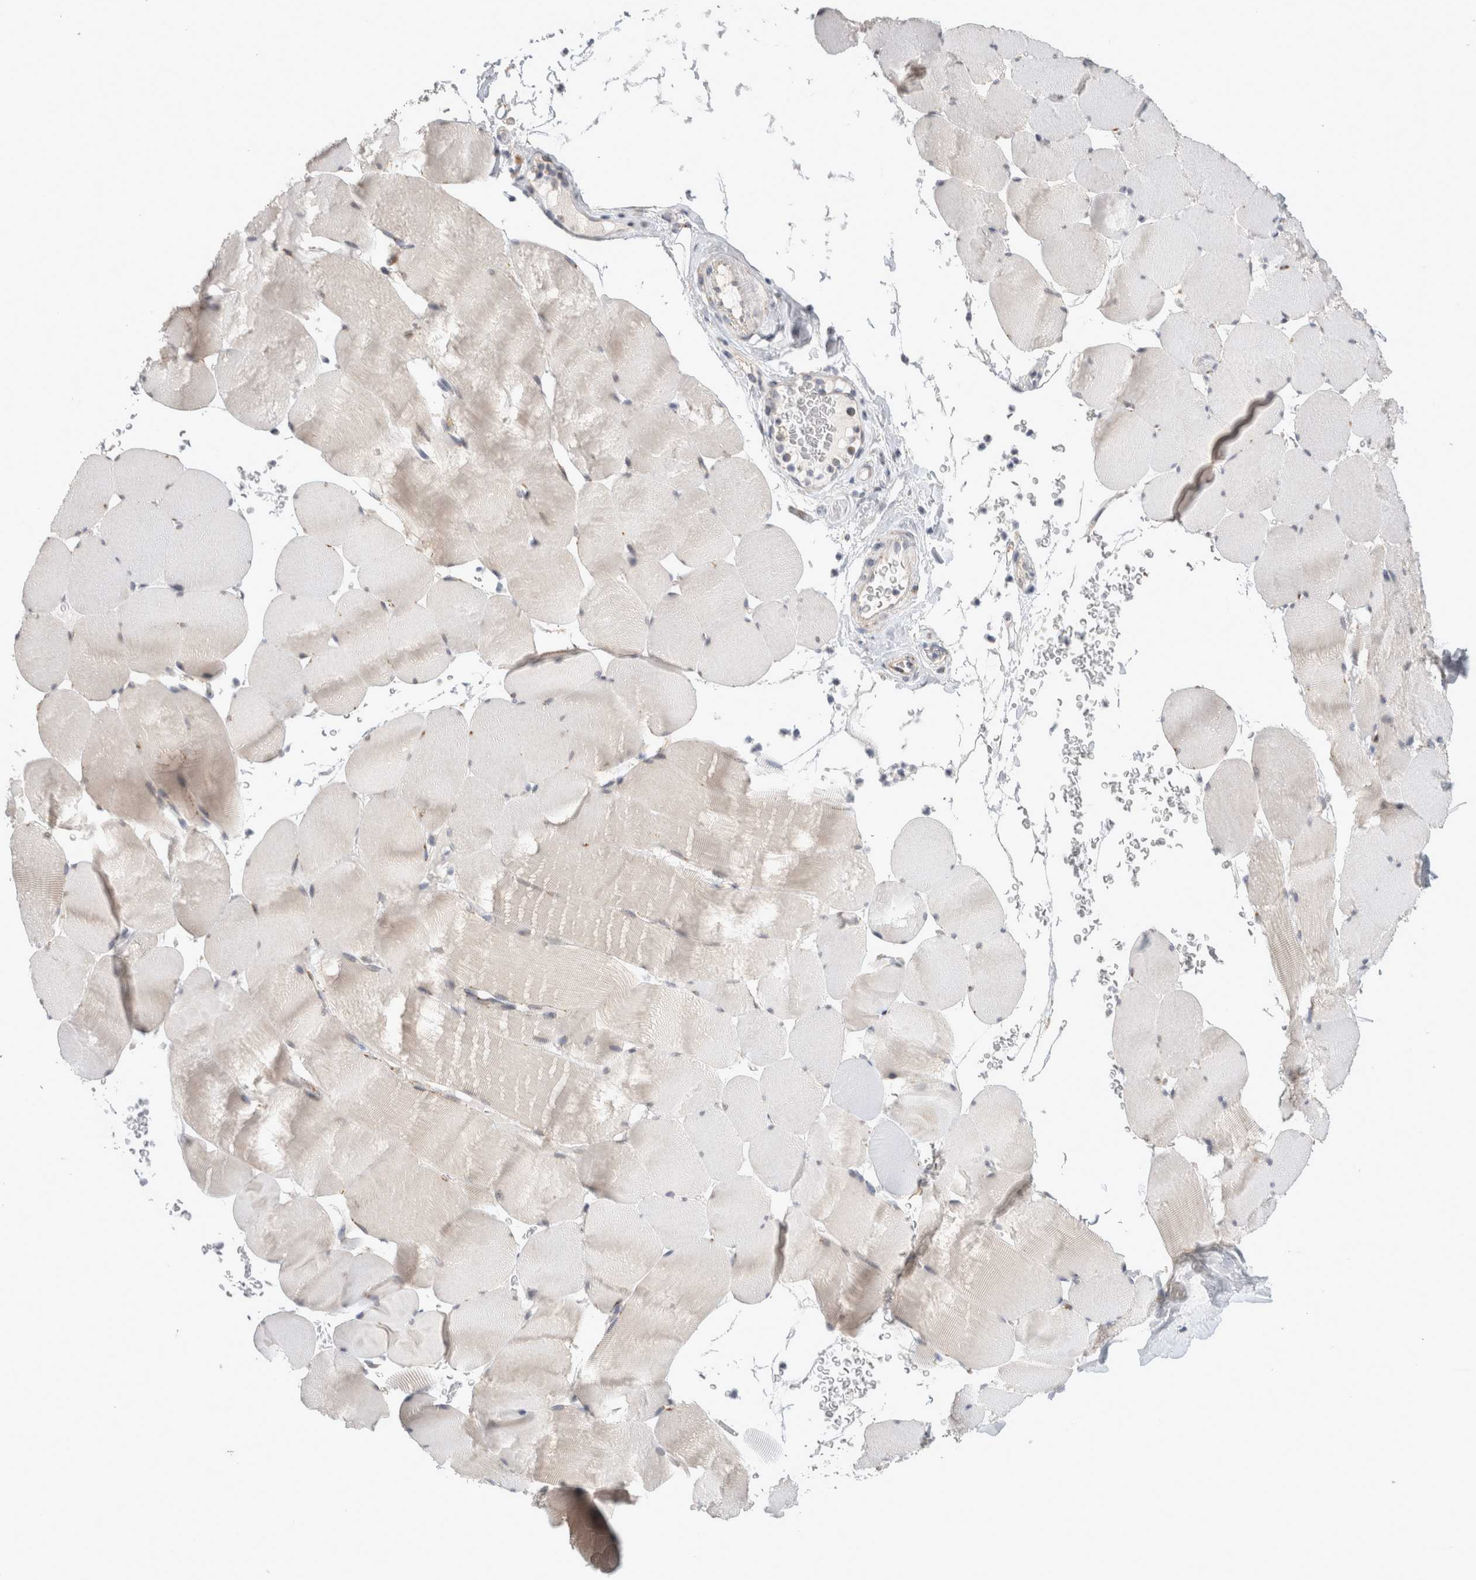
{"staining": {"intensity": "weak", "quantity": "<25%", "location": "cytoplasmic/membranous"}, "tissue": "skeletal muscle", "cell_type": "Myocytes", "image_type": "normal", "snomed": [{"axis": "morphology", "description": "Normal tissue, NOS"}, {"axis": "topography", "description": "Skeletal muscle"}], "caption": "Immunohistochemical staining of benign human skeletal muscle displays no significant staining in myocytes. The staining was performed using DAB (3,3'-diaminobenzidine) to visualize the protein expression in brown, while the nuclei were stained in blue with hematoxylin (Magnification: 20x).", "gene": "TRMT9B", "patient": {"sex": "male", "age": 62}}